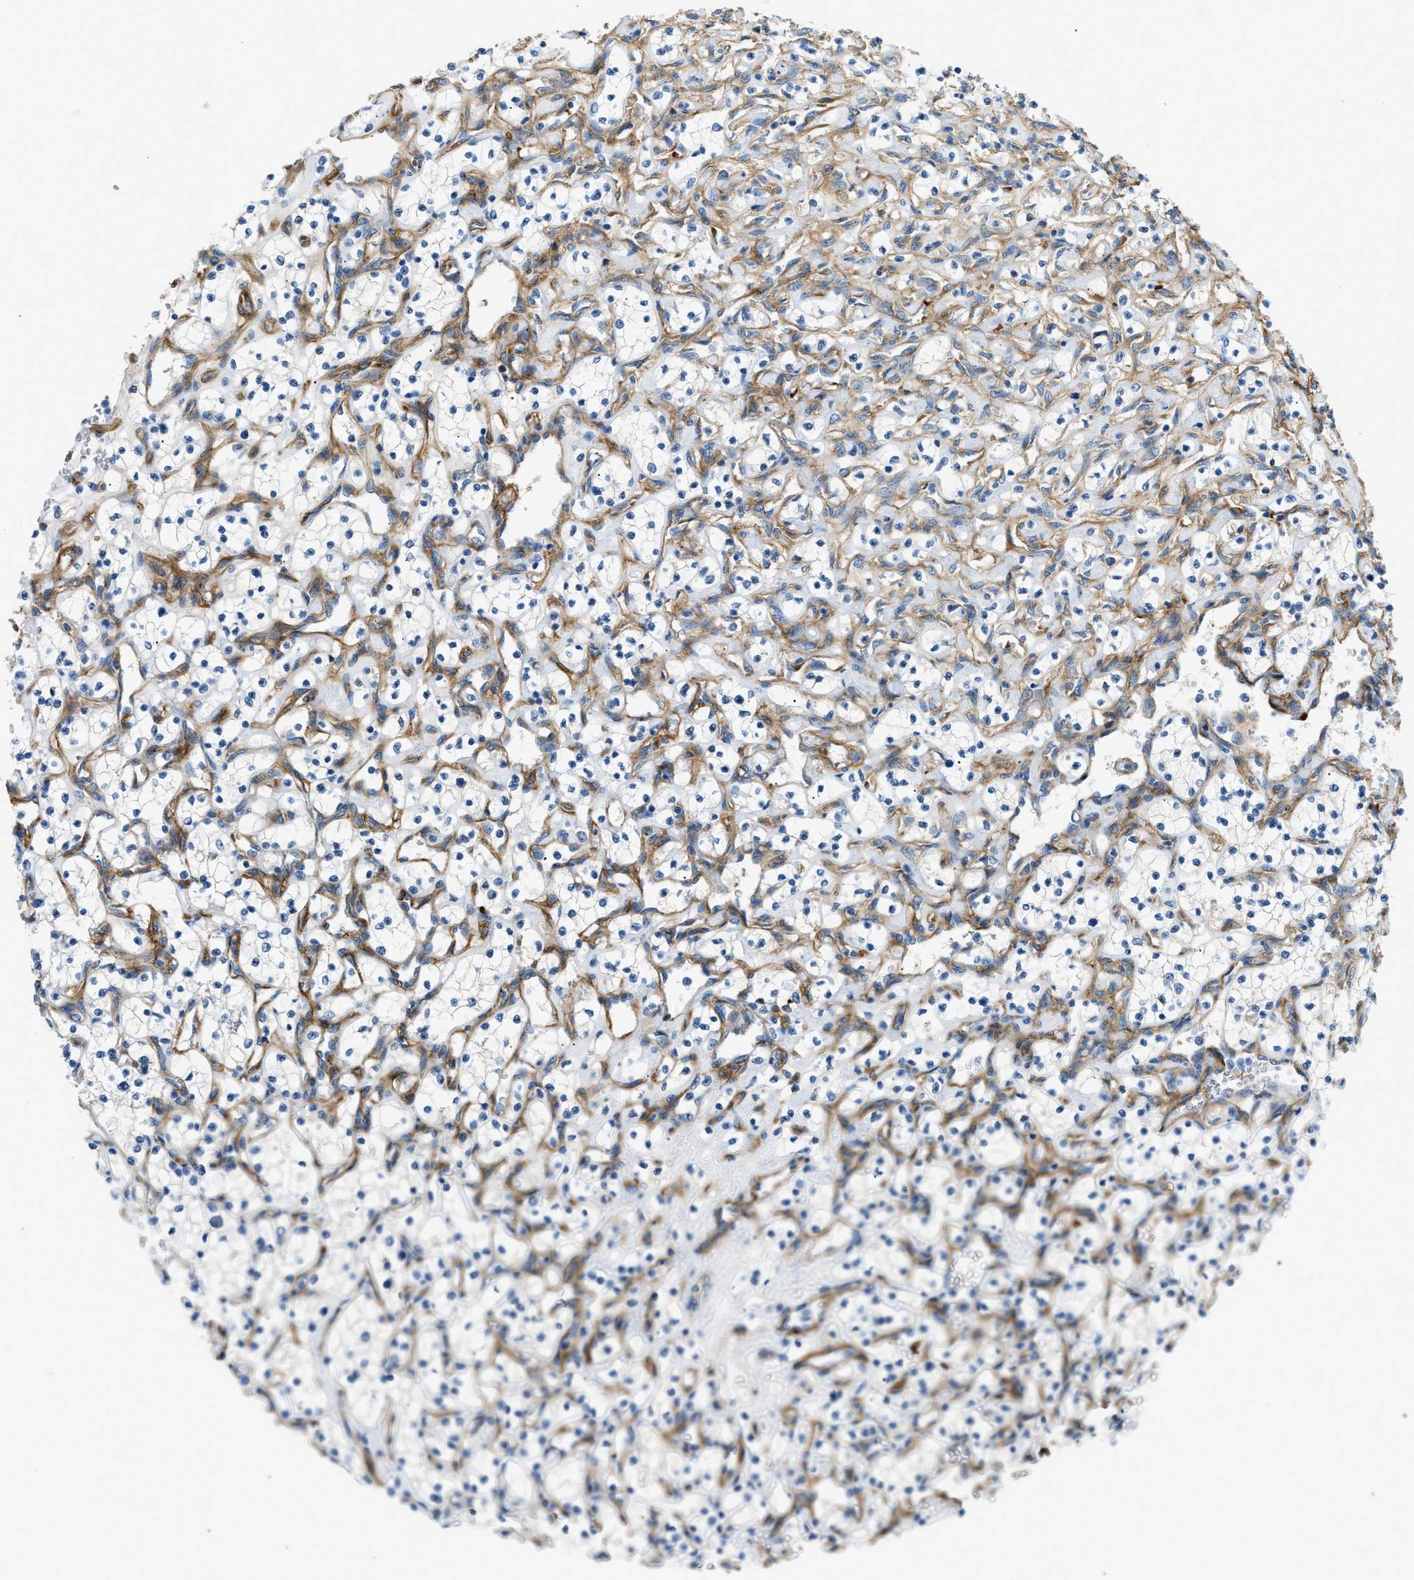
{"staining": {"intensity": "negative", "quantity": "none", "location": "none"}, "tissue": "renal cancer", "cell_type": "Tumor cells", "image_type": "cancer", "snomed": [{"axis": "morphology", "description": "Adenocarcinoma, NOS"}, {"axis": "topography", "description": "Kidney"}], "caption": "High power microscopy micrograph of an immunohistochemistry image of renal cancer (adenocarcinoma), revealing no significant expression in tumor cells.", "gene": "COL15A1", "patient": {"sex": "female", "age": 69}}